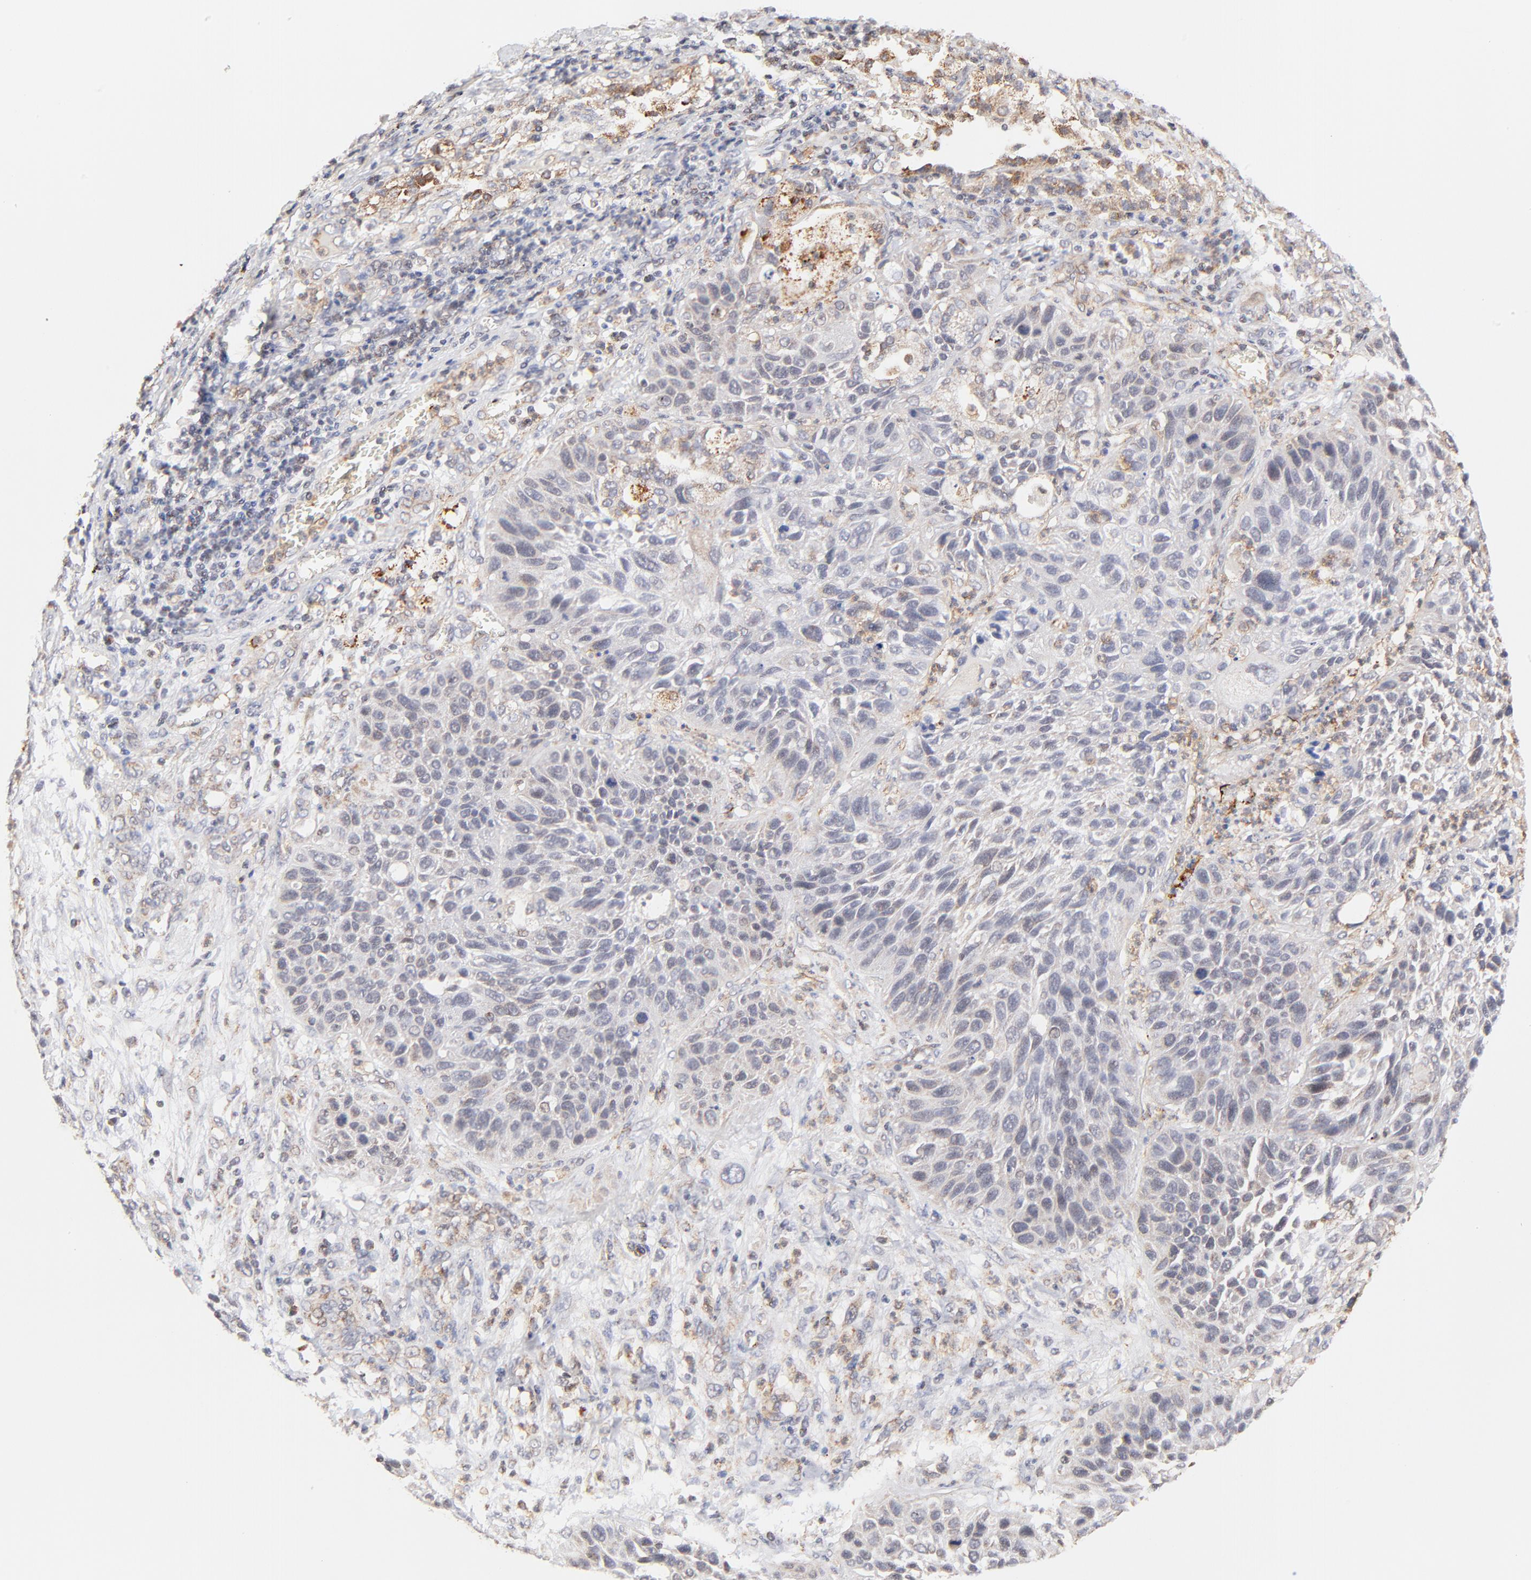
{"staining": {"intensity": "negative", "quantity": "none", "location": "none"}, "tissue": "lung cancer", "cell_type": "Tumor cells", "image_type": "cancer", "snomed": [{"axis": "morphology", "description": "Squamous cell carcinoma, NOS"}, {"axis": "topography", "description": "Lung"}], "caption": "This is an IHC image of human lung cancer. There is no expression in tumor cells.", "gene": "MAP2K7", "patient": {"sex": "female", "age": 76}}